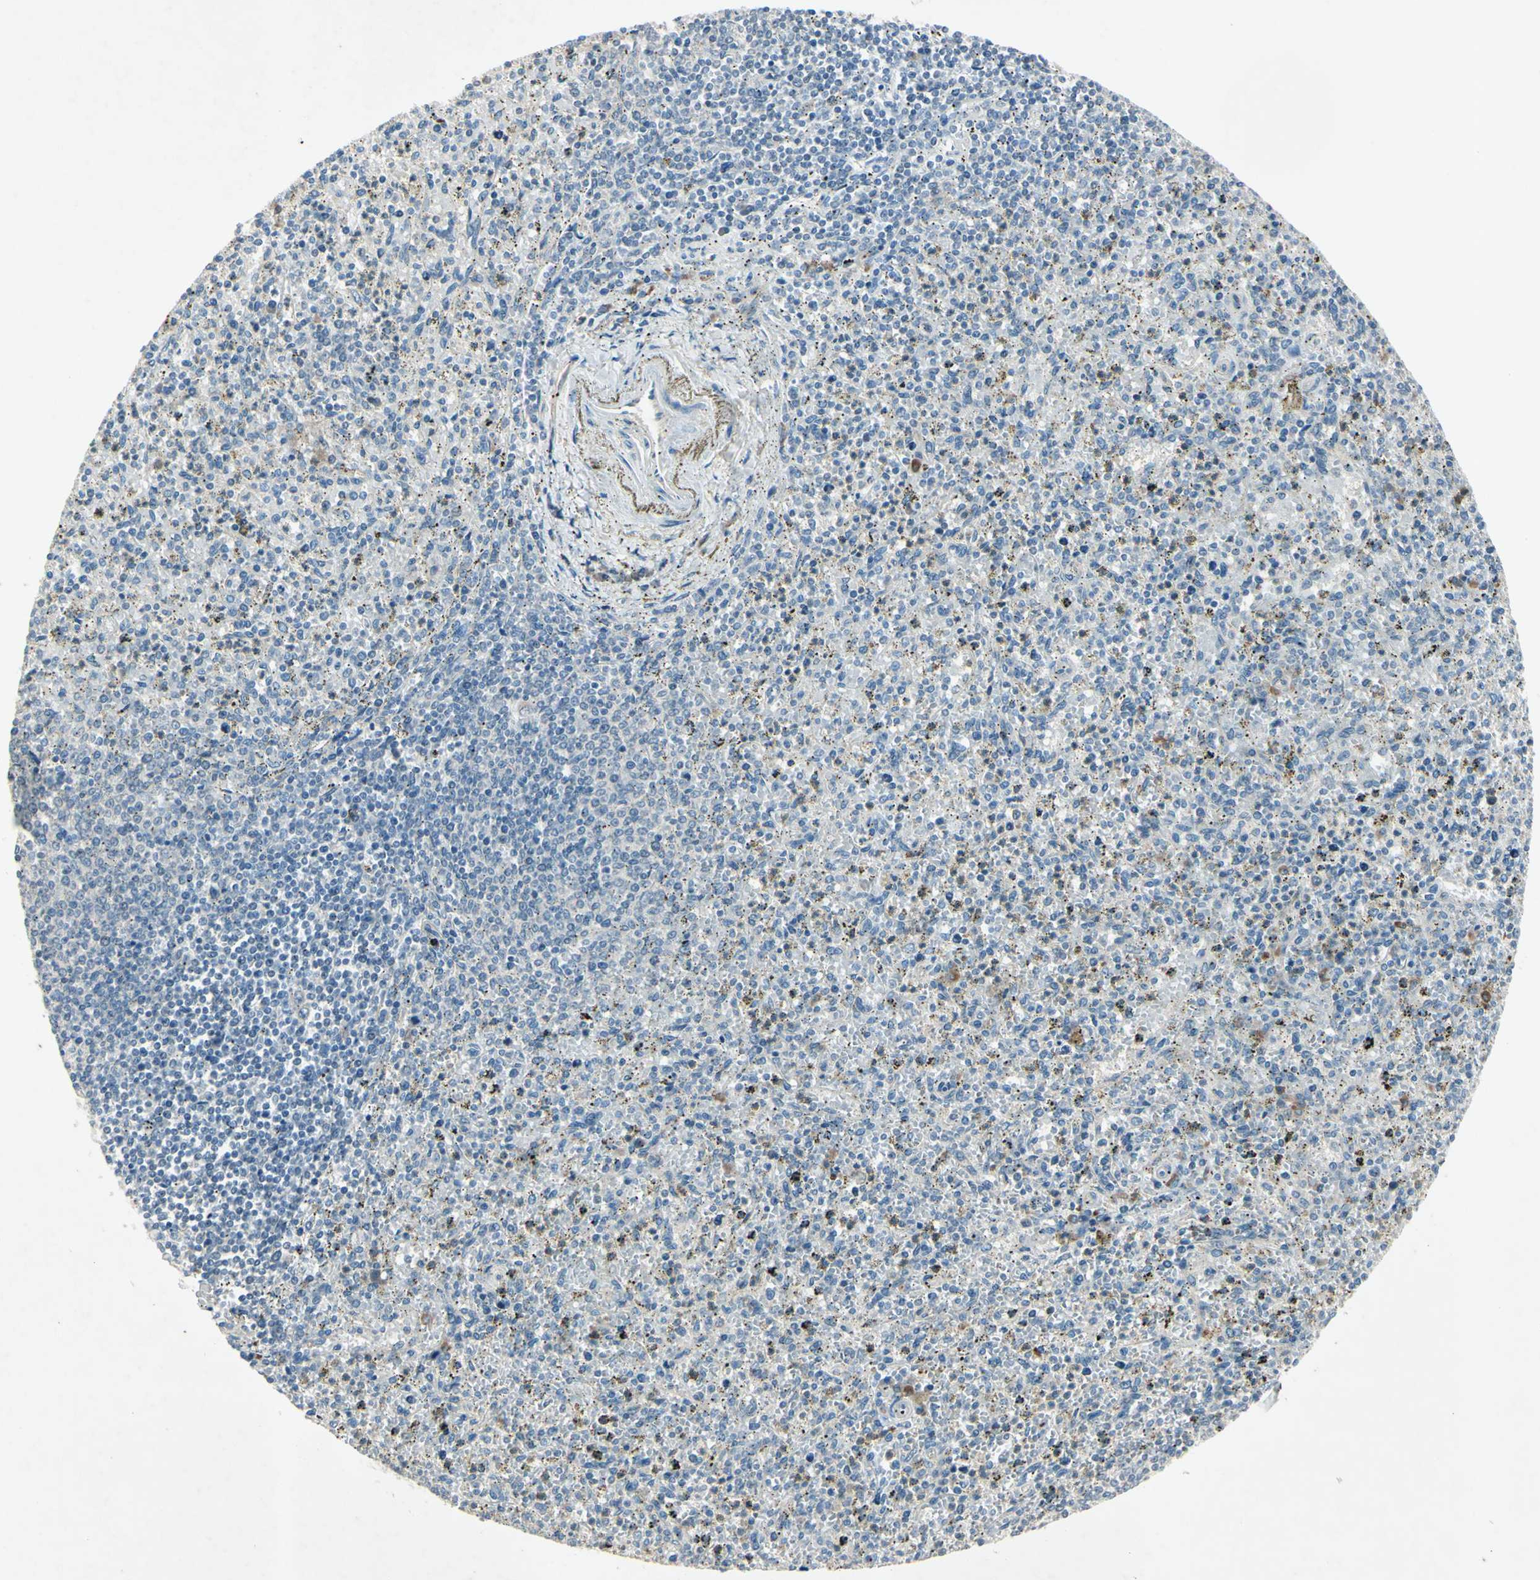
{"staining": {"intensity": "moderate", "quantity": "<25%", "location": "cytoplasmic/membranous"}, "tissue": "spleen", "cell_type": "Cells in red pulp", "image_type": "normal", "snomed": [{"axis": "morphology", "description": "Normal tissue, NOS"}, {"axis": "topography", "description": "Spleen"}], "caption": "Protein staining by IHC exhibits moderate cytoplasmic/membranous positivity in about <25% of cells in red pulp in benign spleen.", "gene": "AATK", "patient": {"sex": "male", "age": 72}}